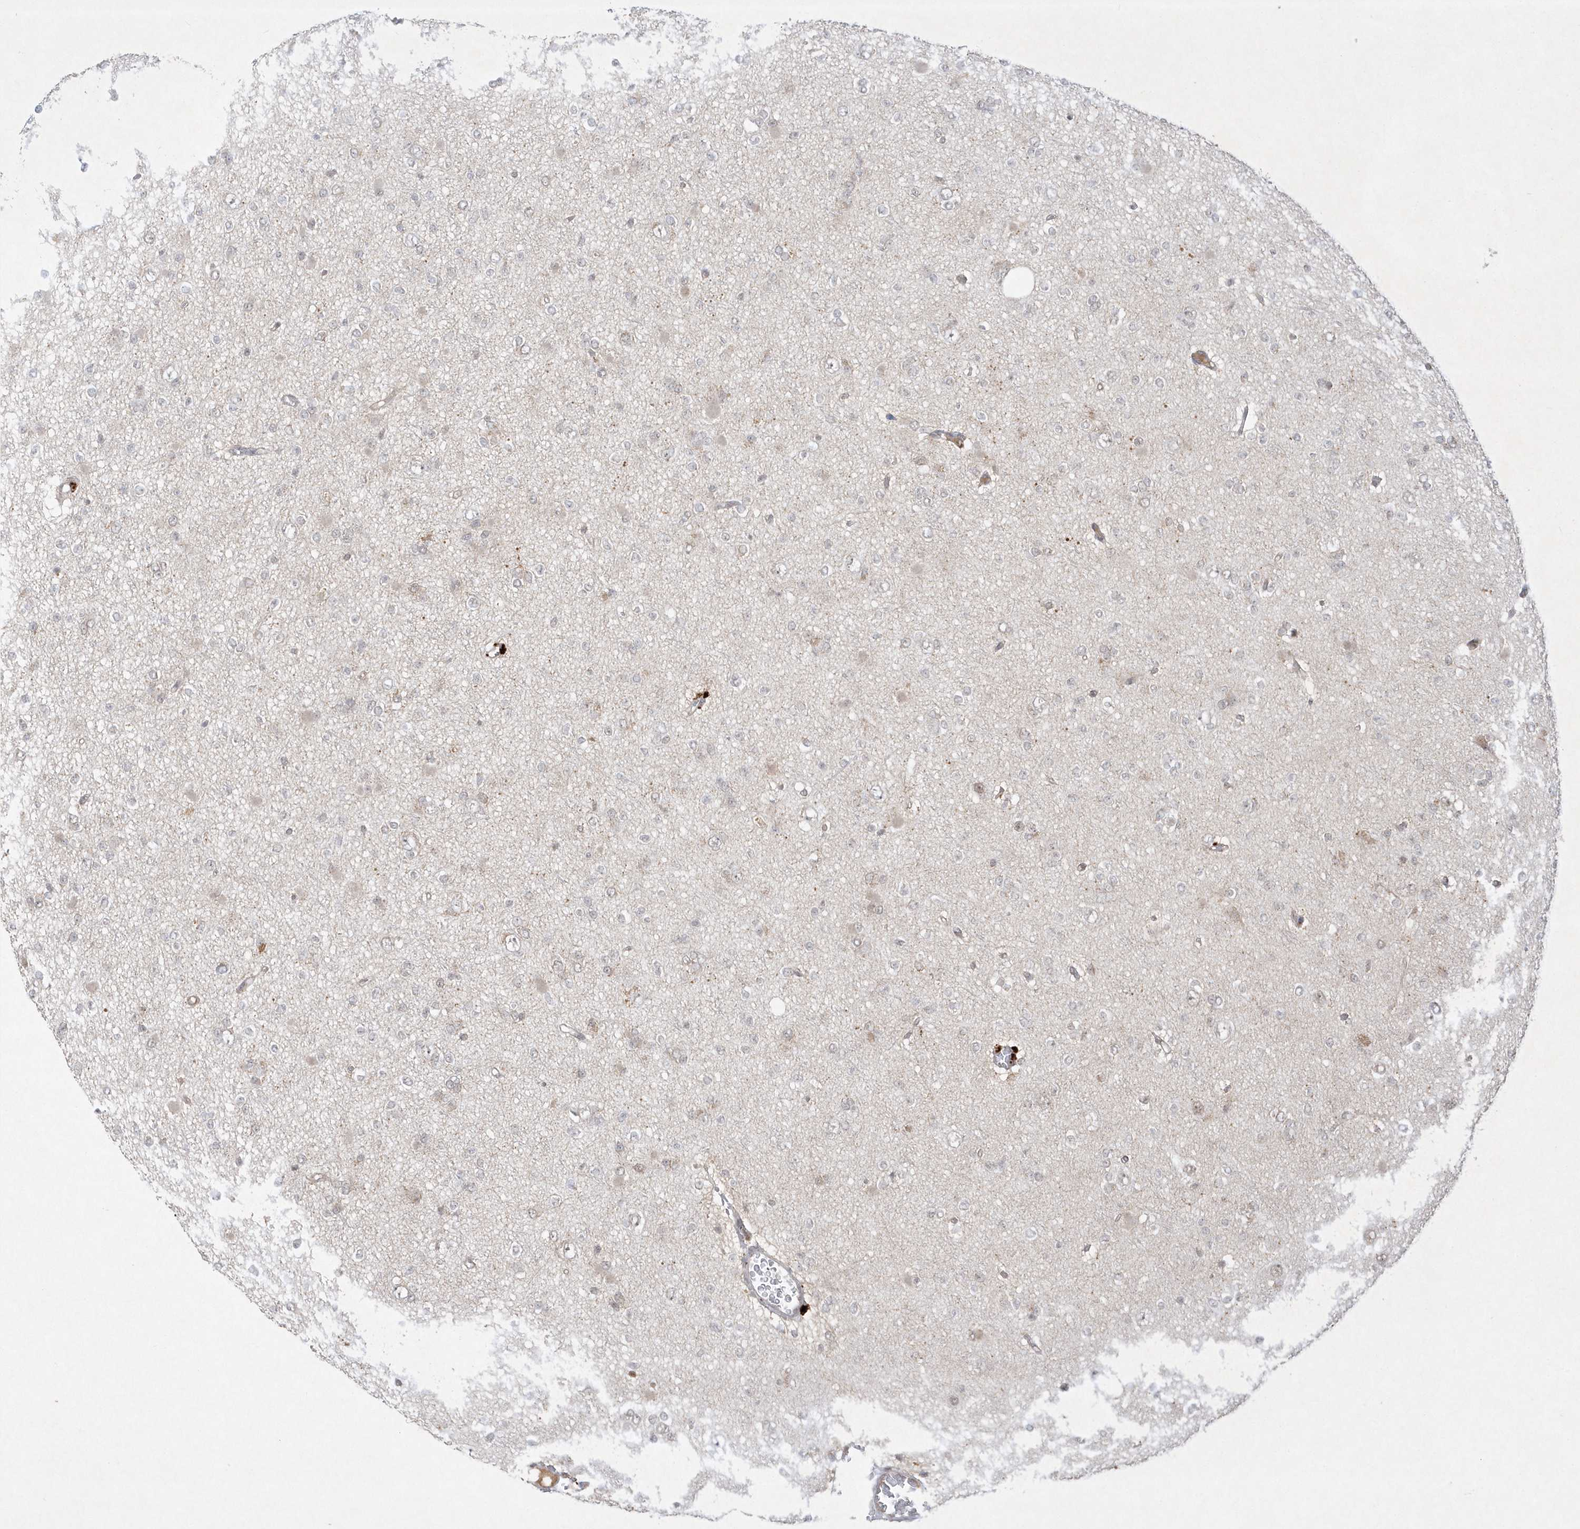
{"staining": {"intensity": "negative", "quantity": "none", "location": "none"}, "tissue": "glioma", "cell_type": "Tumor cells", "image_type": "cancer", "snomed": [{"axis": "morphology", "description": "Glioma, malignant, Low grade"}, {"axis": "topography", "description": "Brain"}], "caption": "High magnification brightfield microscopy of glioma stained with DAB (3,3'-diaminobenzidine) (brown) and counterstained with hematoxylin (blue): tumor cells show no significant staining.", "gene": "CPSF3", "patient": {"sex": "female", "age": 22}}